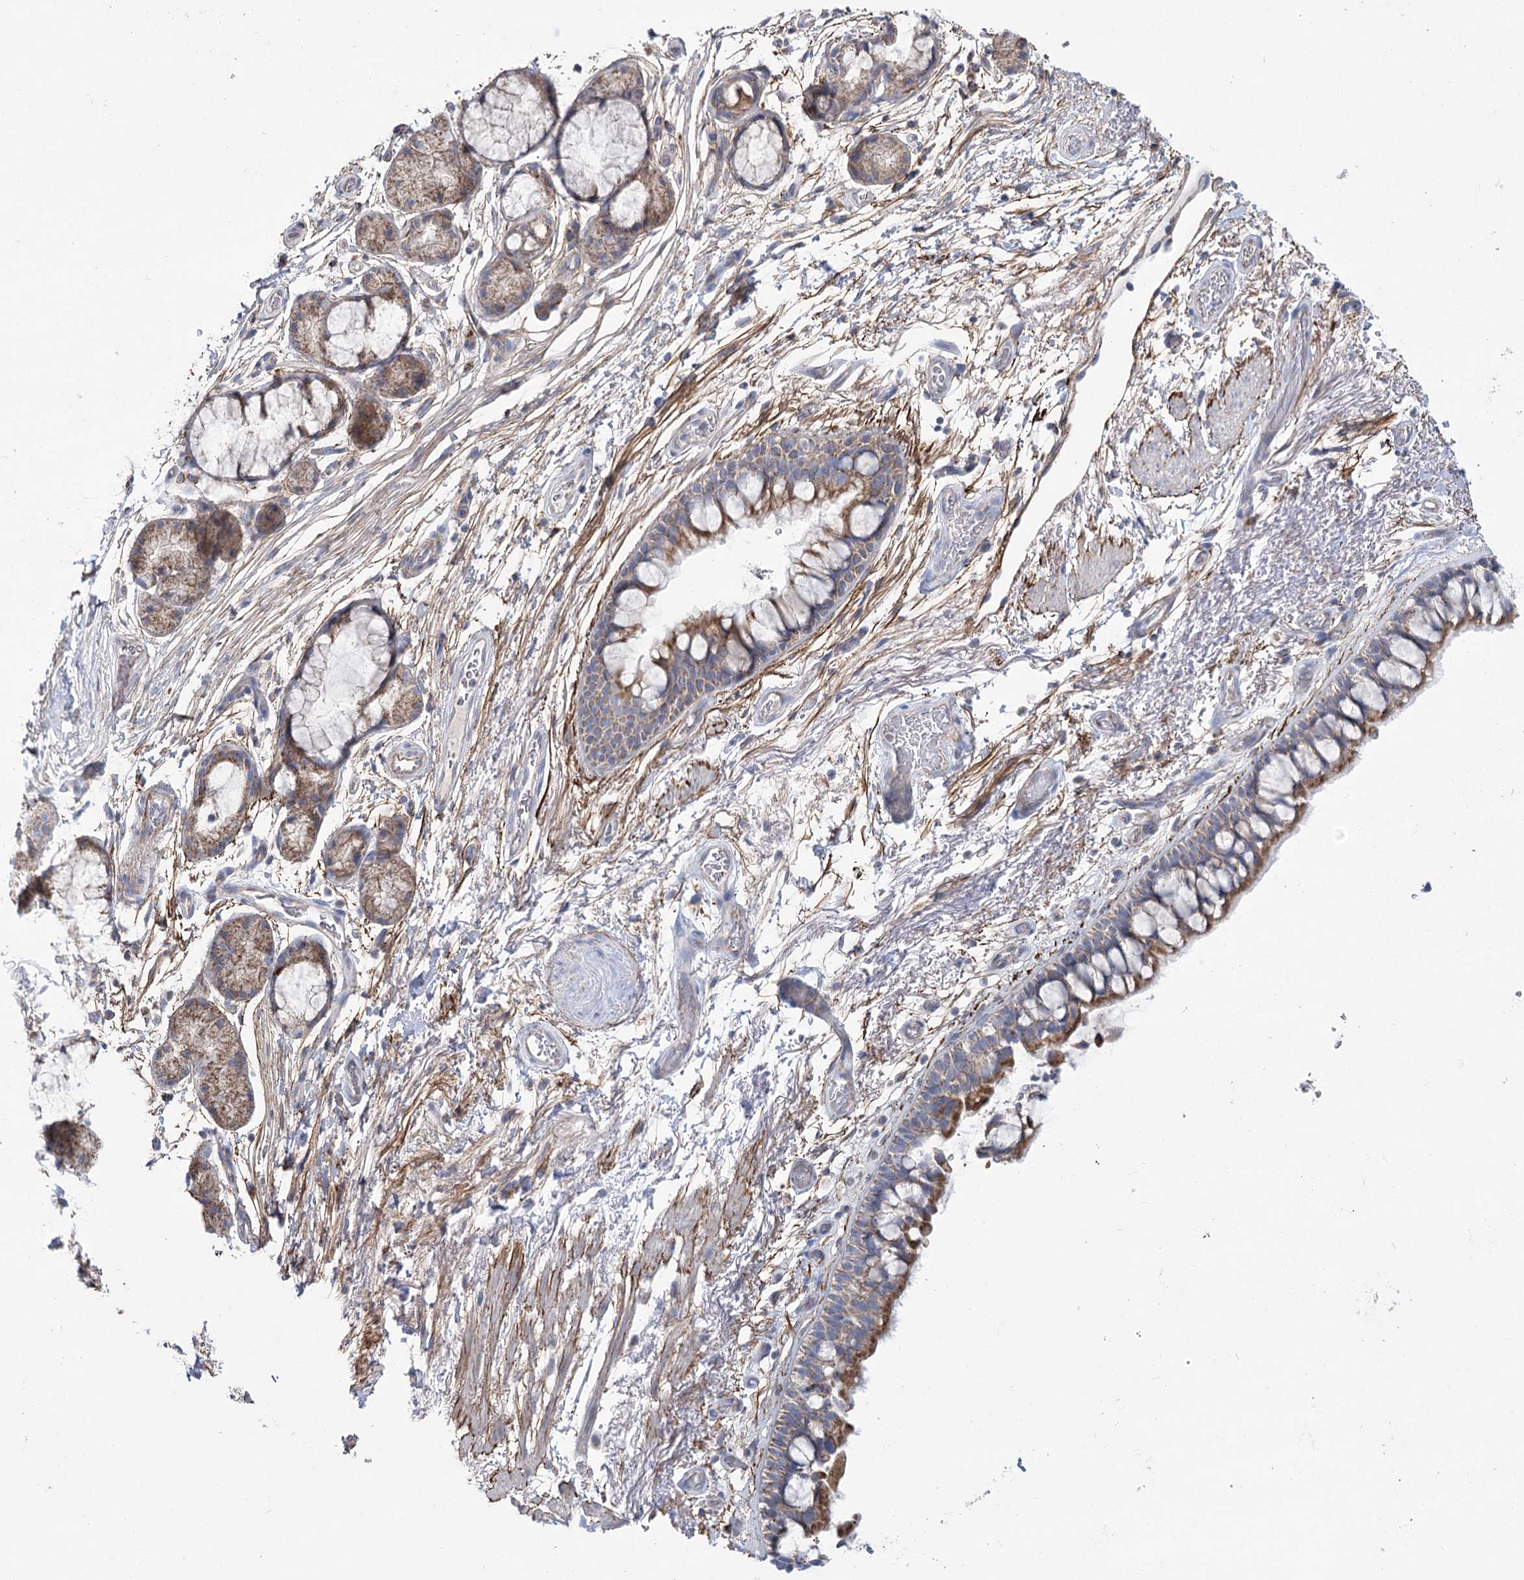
{"staining": {"intensity": "moderate", "quantity": "25%-75%", "location": "cytoplasmic/membranous"}, "tissue": "bronchus", "cell_type": "Respiratory epithelial cells", "image_type": "normal", "snomed": [{"axis": "morphology", "description": "Normal tissue, NOS"}, {"axis": "topography", "description": "Bronchus"}], "caption": "Brown immunohistochemical staining in unremarkable bronchus demonstrates moderate cytoplasmic/membranous expression in about 25%-75% of respiratory epithelial cells. (brown staining indicates protein expression, while blue staining denotes nuclei).", "gene": "SNX7", "patient": {"sex": "male", "age": 65}}